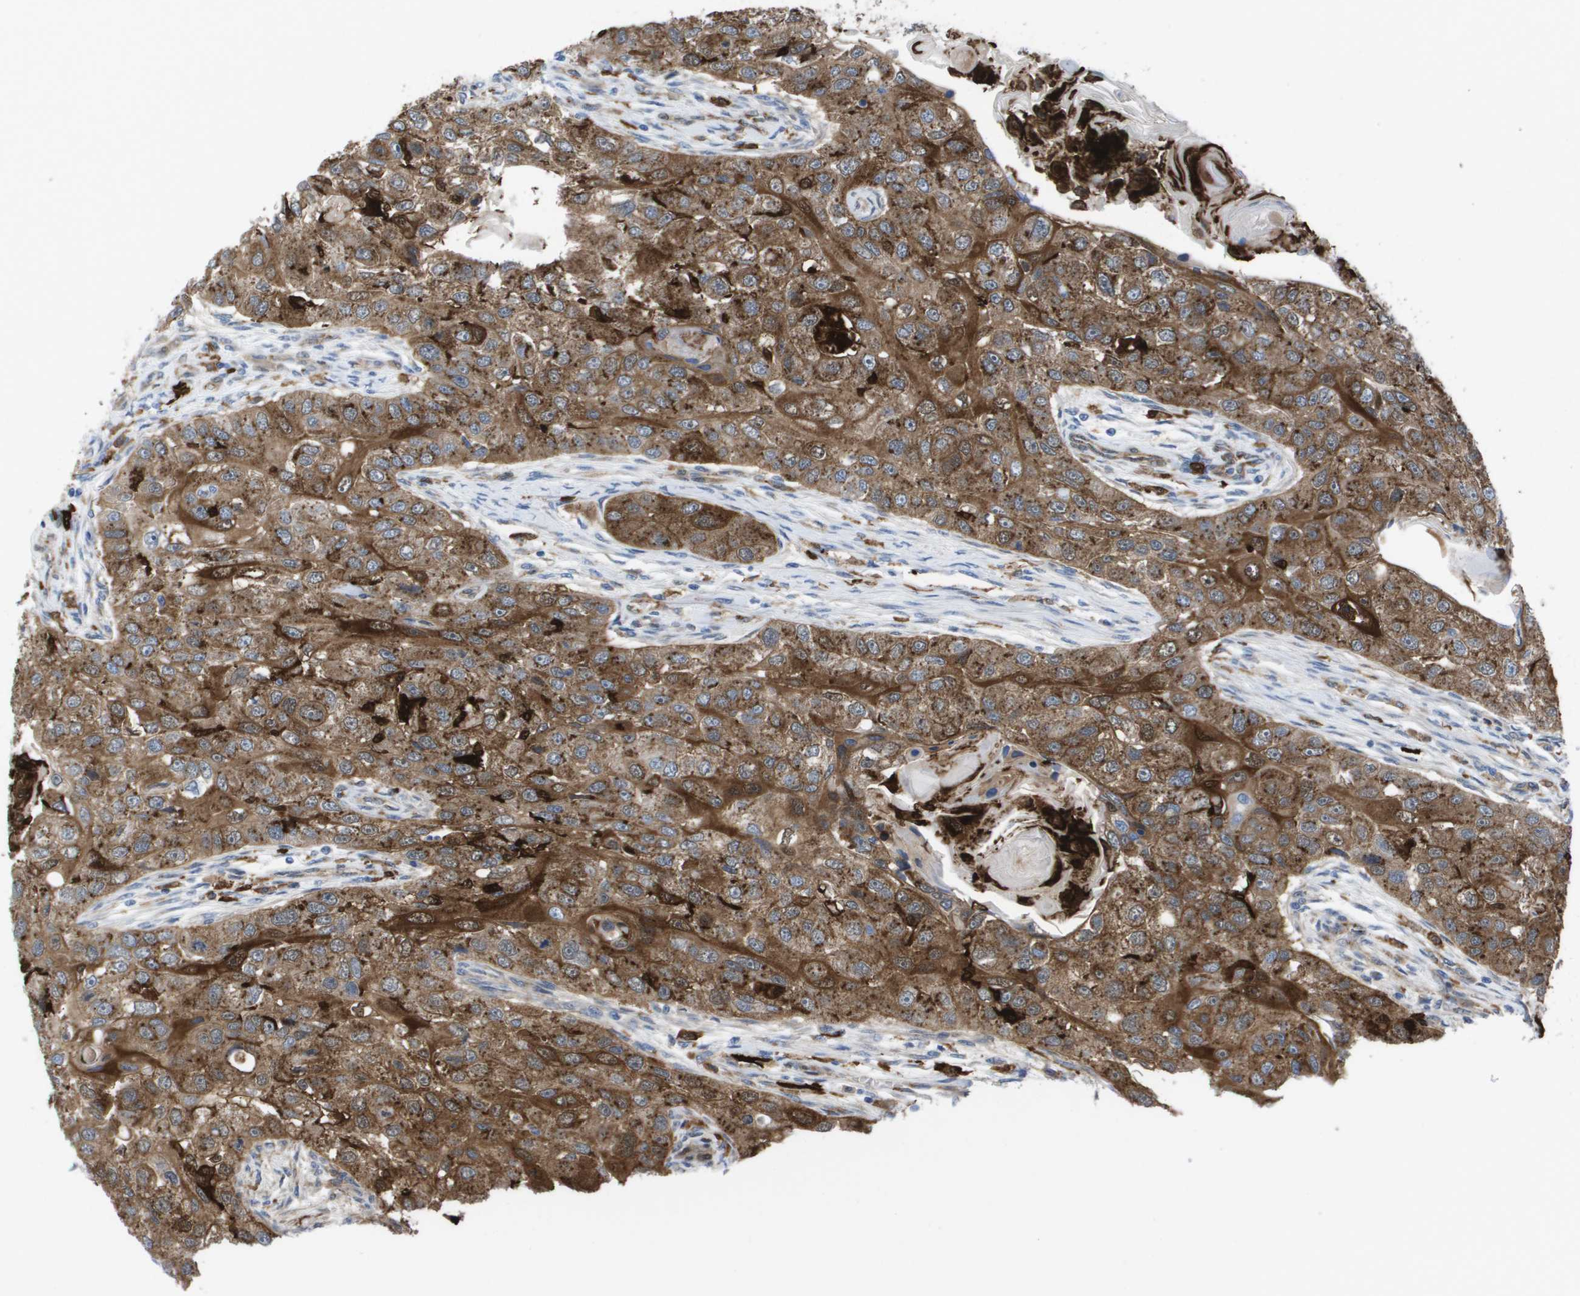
{"staining": {"intensity": "moderate", "quantity": ">75%", "location": "cytoplasmic/membranous"}, "tissue": "head and neck cancer", "cell_type": "Tumor cells", "image_type": "cancer", "snomed": [{"axis": "morphology", "description": "Normal tissue, NOS"}, {"axis": "morphology", "description": "Squamous cell carcinoma, NOS"}, {"axis": "topography", "description": "Skeletal muscle"}, {"axis": "topography", "description": "Head-Neck"}], "caption": "IHC (DAB (3,3'-diaminobenzidine)) staining of head and neck cancer (squamous cell carcinoma) shows moderate cytoplasmic/membranous protein staining in approximately >75% of tumor cells.", "gene": "SLC37A2", "patient": {"sex": "male", "age": 51}}